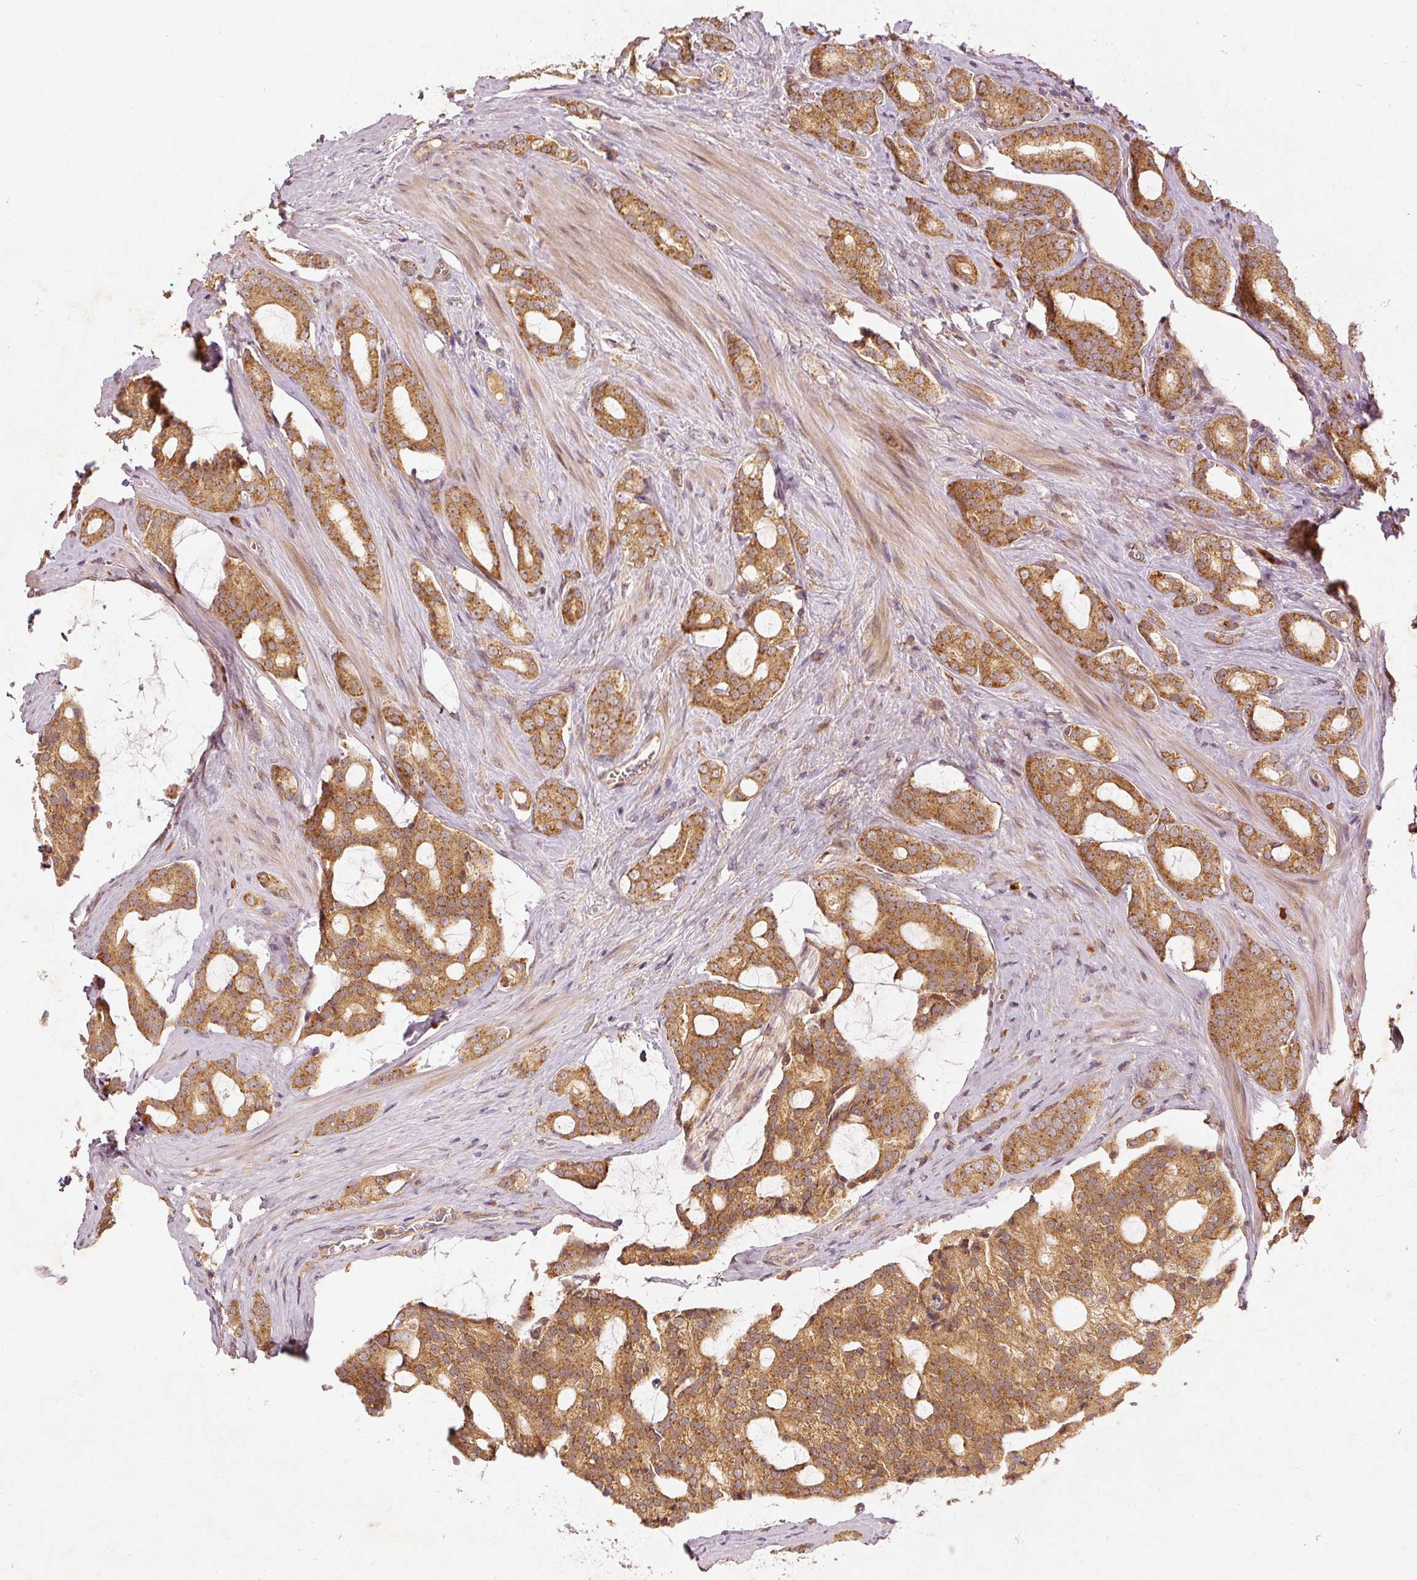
{"staining": {"intensity": "moderate", "quantity": ">75%", "location": "cytoplasmic/membranous"}, "tissue": "prostate cancer", "cell_type": "Tumor cells", "image_type": "cancer", "snomed": [{"axis": "morphology", "description": "Adenocarcinoma, High grade"}, {"axis": "topography", "description": "Prostate"}], "caption": "IHC (DAB) staining of adenocarcinoma (high-grade) (prostate) shows moderate cytoplasmic/membranous protein expression in about >75% of tumor cells. (brown staining indicates protein expression, while blue staining denotes nuclei).", "gene": "ZNF580", "patient": {"sex": "male", "age": 63}}